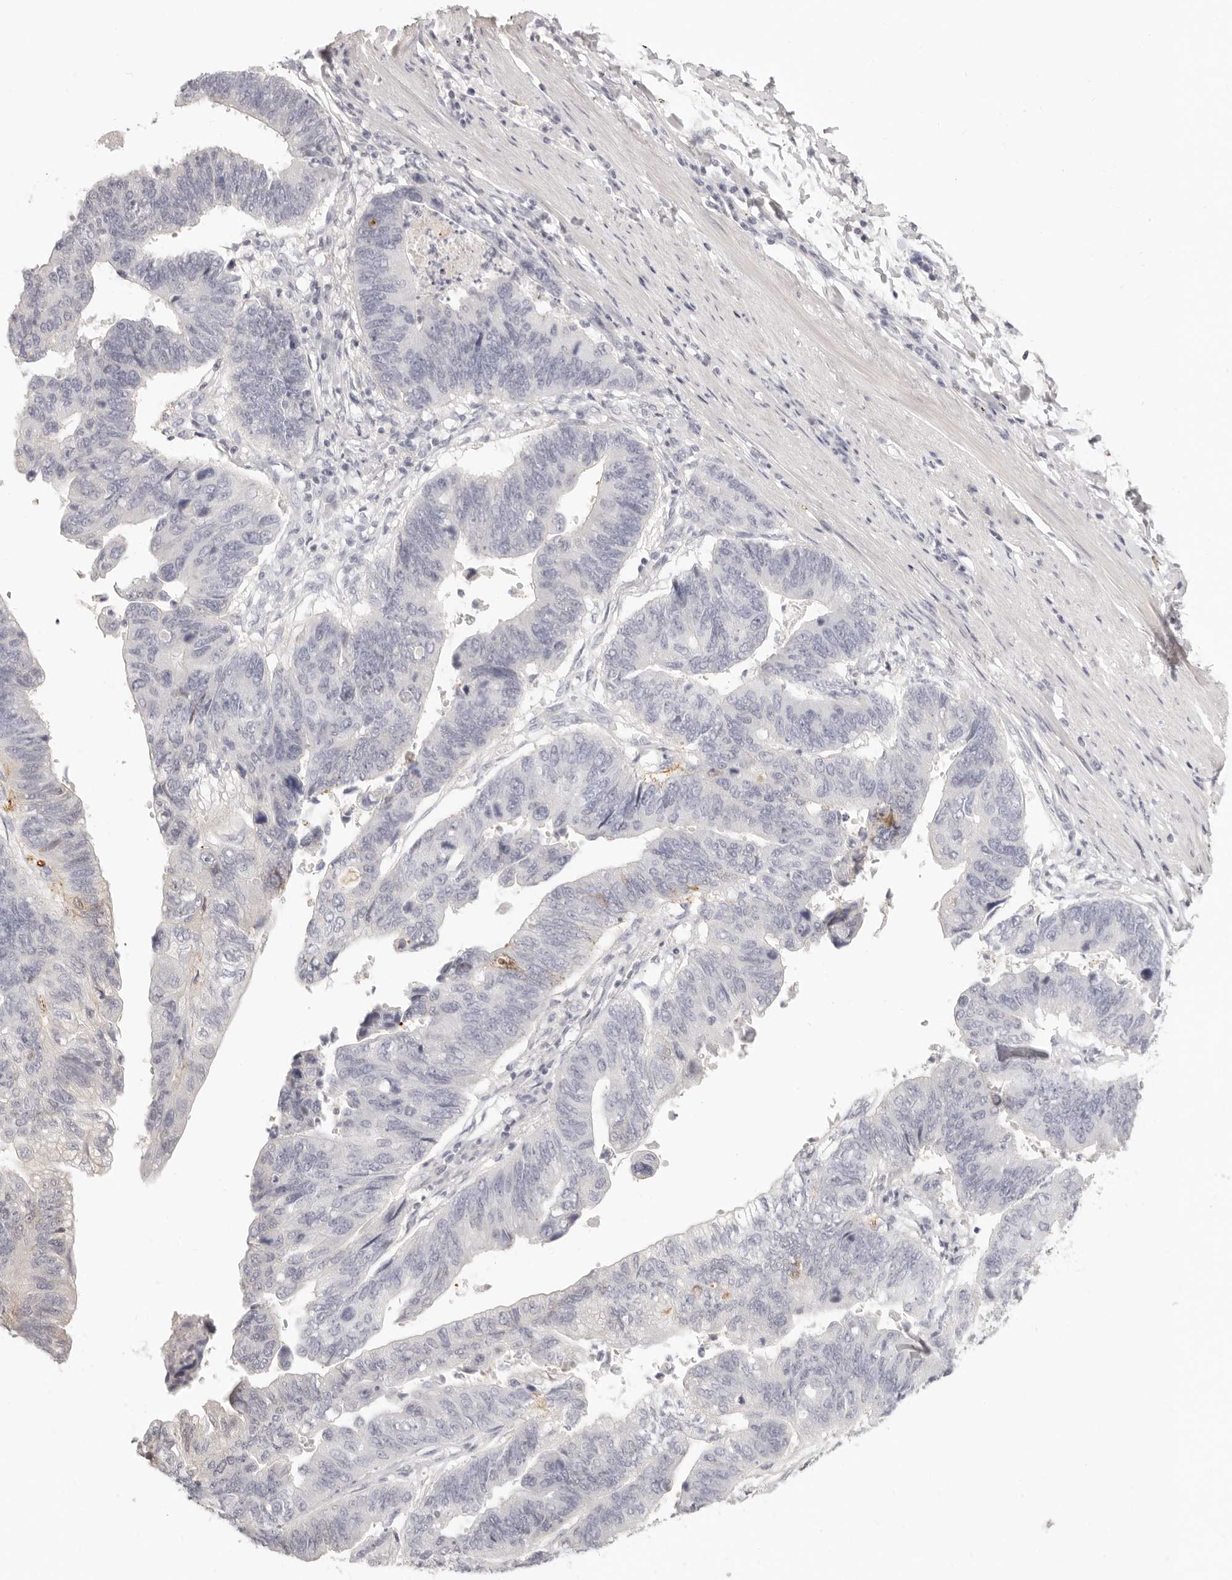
{"staining": {"intensity": "weak", "quantity": "<25%", "location": "cytoplasmic/membranous"}, "tissue": "stomach cancer", "cell_type": "Tumor cells", "image_type": "cancer", "snomed": [{"axis": "morphology", "description": "Adenocarcinoma, NOS"}, {"axis": "topography", "description": "Stomach"}], "caption": "There is no significant positivity in tumor cells of adenocarcinoma (stomach). The staining was performed using DAB (3,3'-diaminobenzidine) to visualize the protein expression in brown, while the nuclei were stained in blue with hematoxylin (Magnification: 20x).", "gene": "FABP1", "patient": {"sex": "male", "age": 59}}